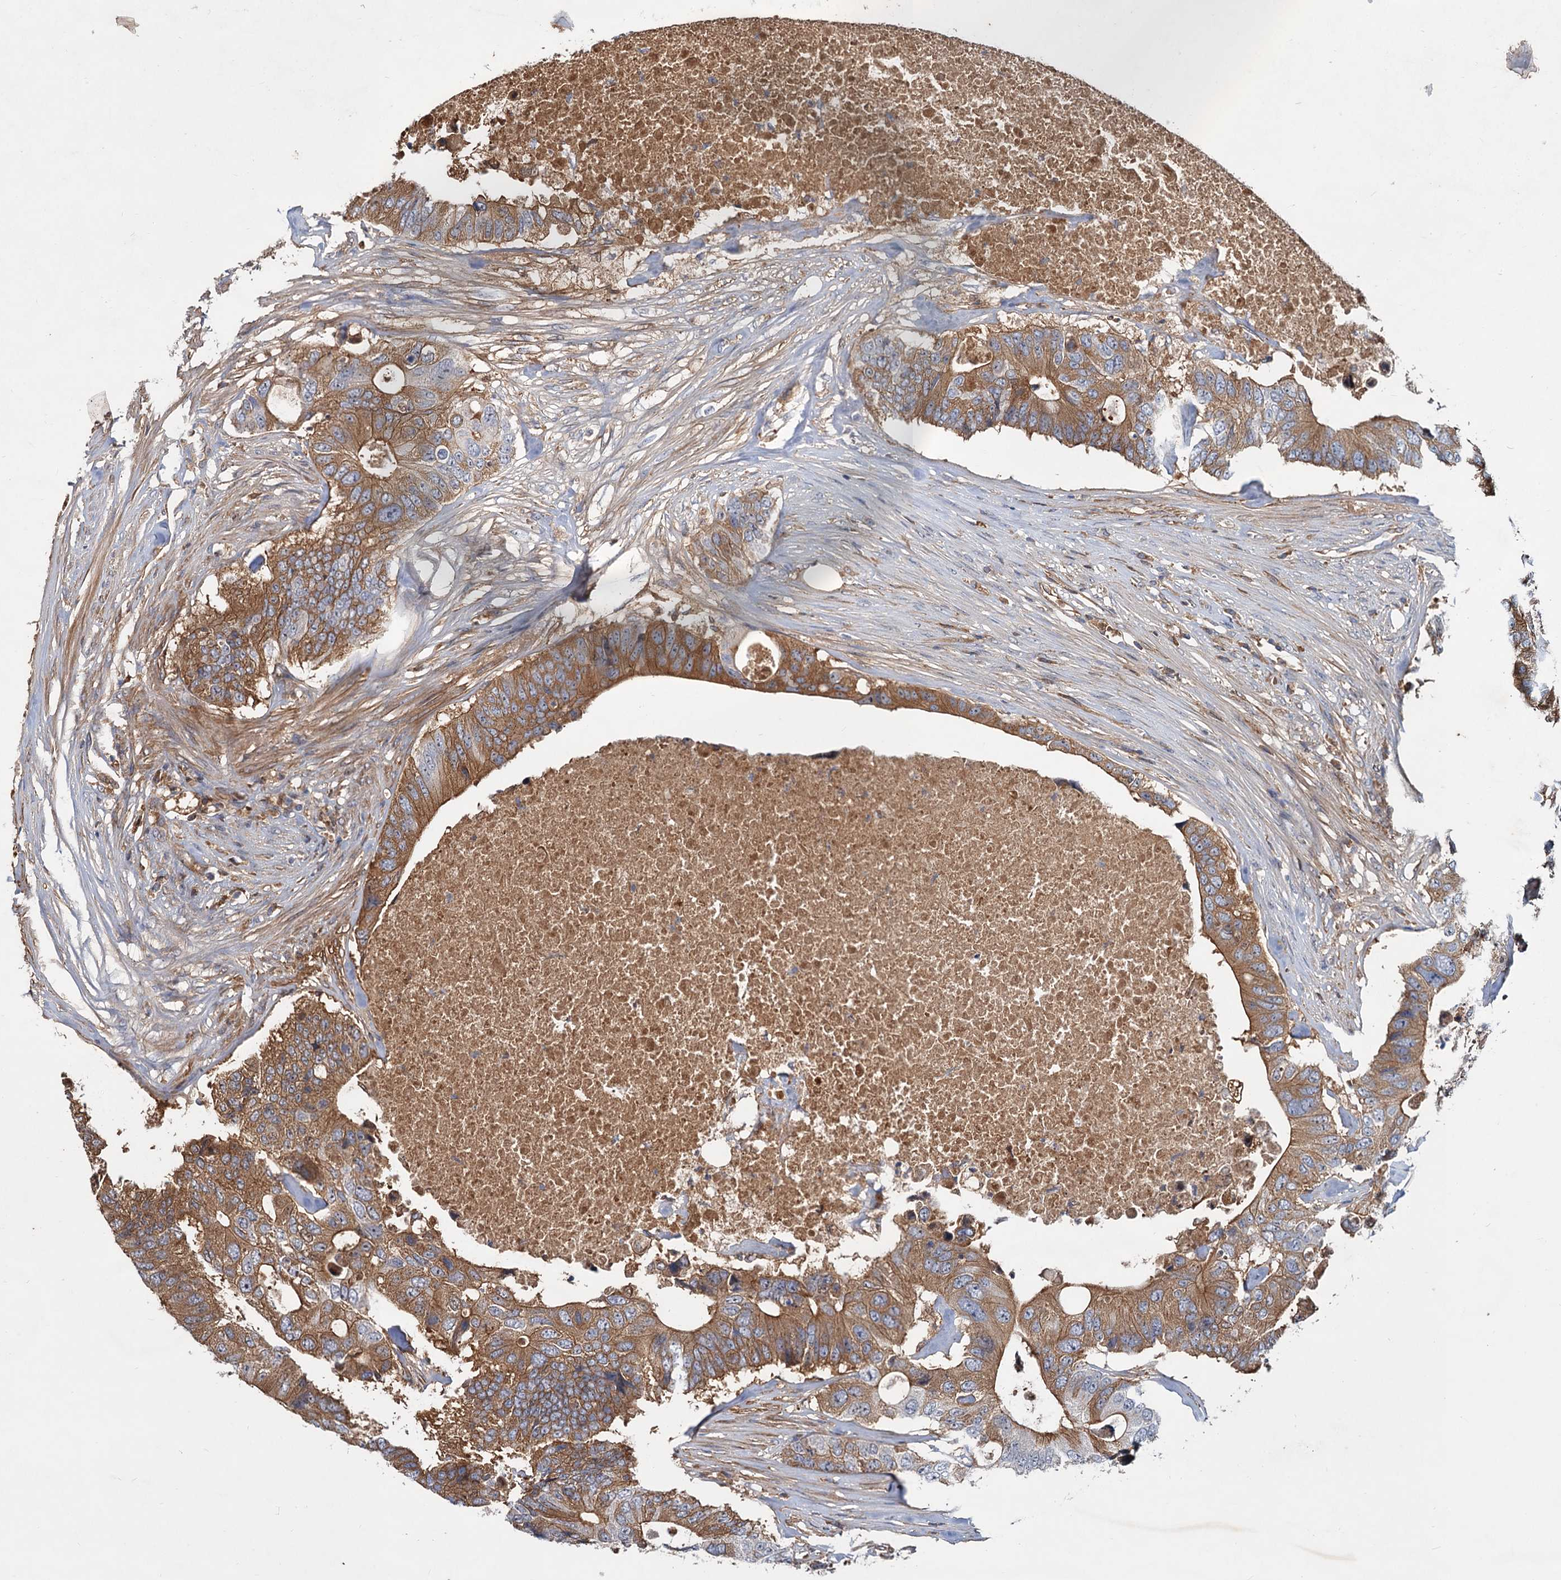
{"staining": {"intensity": "moderate", "quantity": ">75%", "location": "cytoplasmic/membranous"}, "tissue": "colorectal cancer", "cell_type": "Tumor cells", "image_type": "cancer", "snomed": [{"axis": "morphology", "description": "Adenocarcinoma, NOS"}, {"axis": "topography", "description": "Colon"}], "caption": "Immunohistochemistry image of neoplastic tissue: human adenocarcinoma (colorectal) stained using immunohistochemistry (IHC) demonstrates medium levels of moderate protein expression localized specifically in the cytoplasmic/membranous of tumor cells, appearing as a cytoplasmic/membranous brown color.", "gene": "CHRD", "patient": {"sex": "male", "age": 71}}